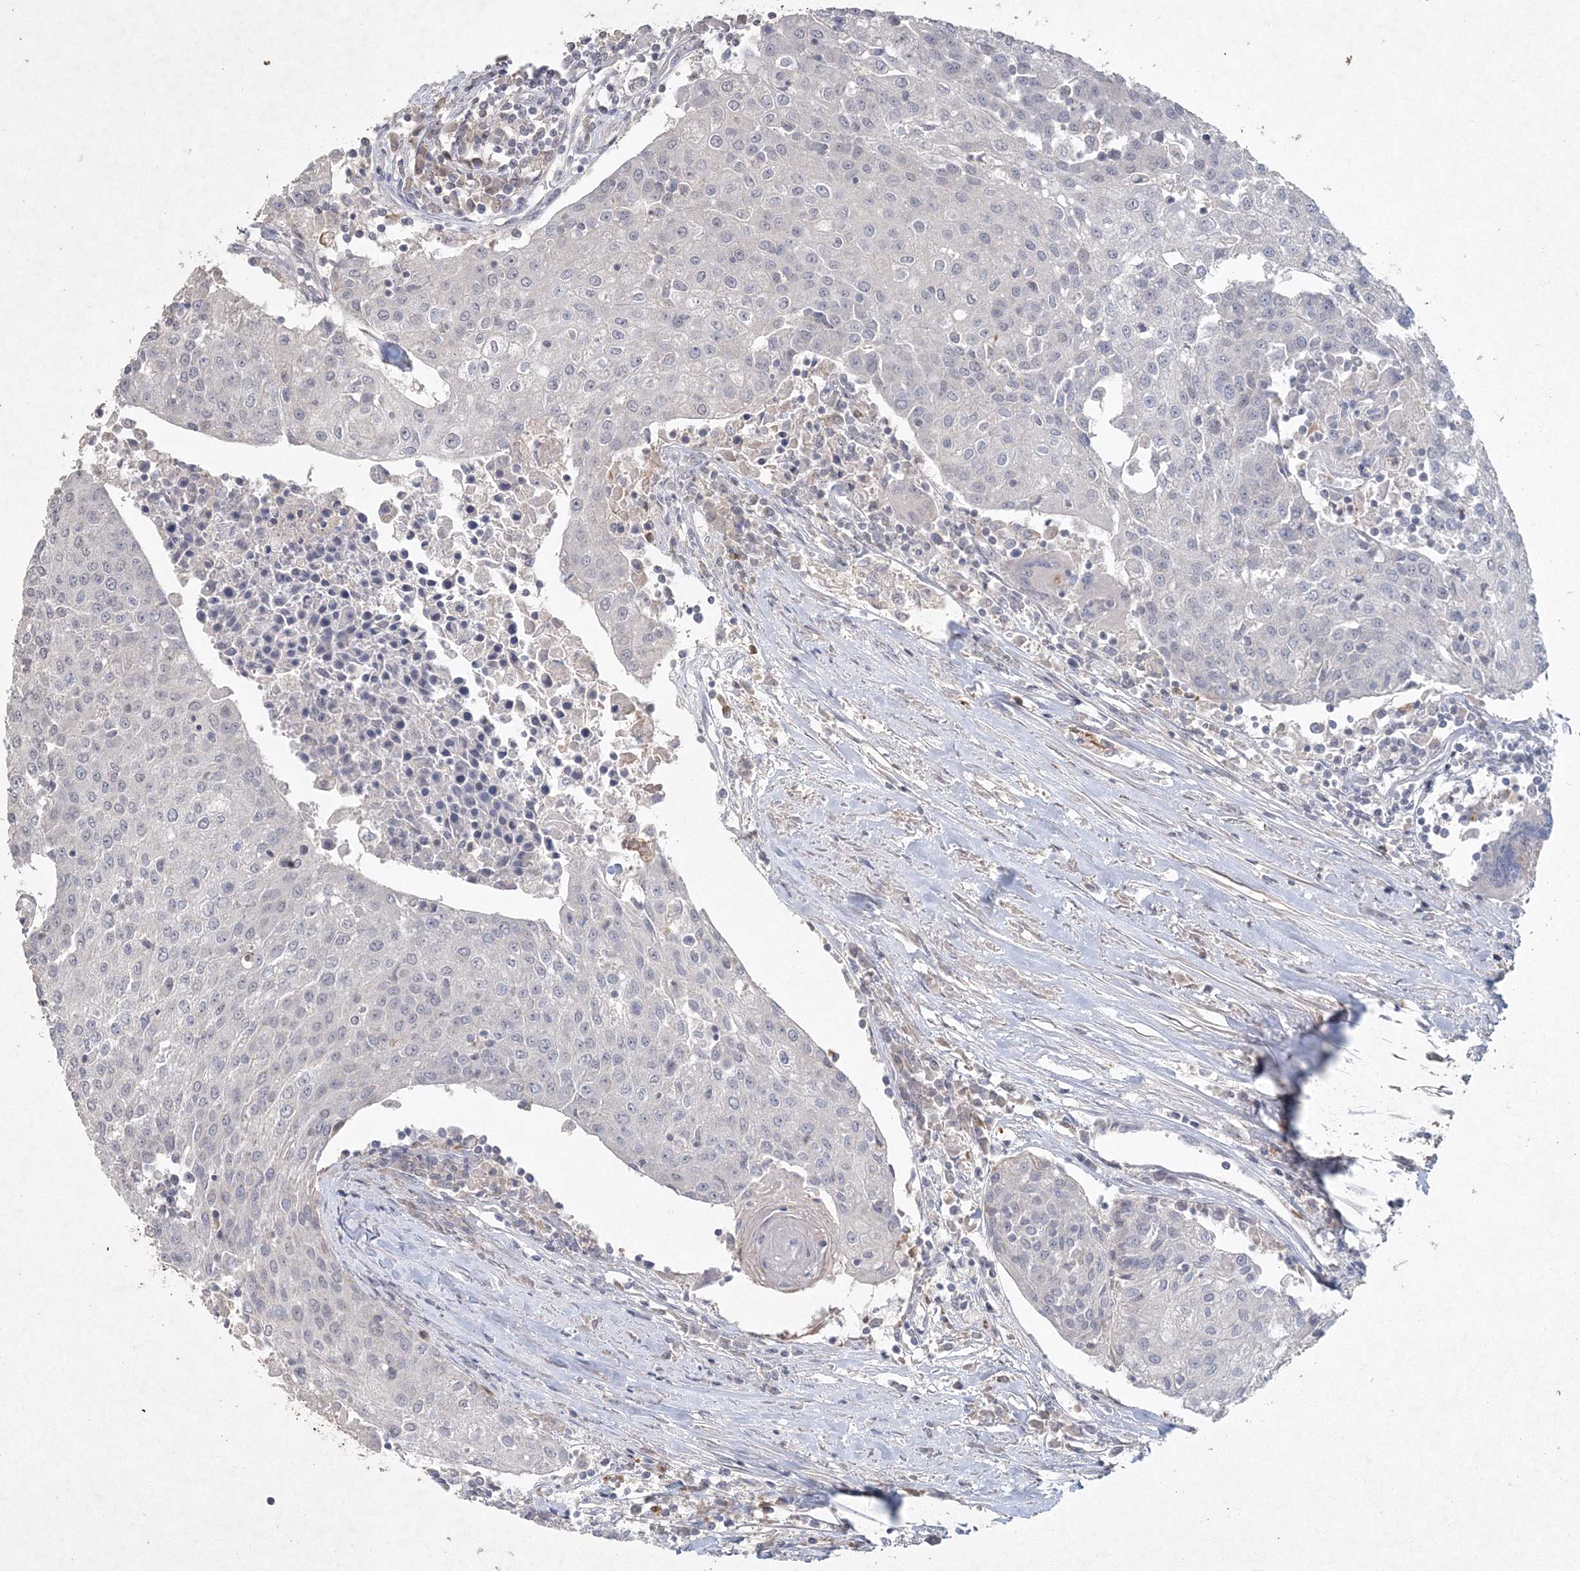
{"staining": {"intensity": "negative", "quantity": "none", "location": "none"}, "tissue": "urothelial cancer", "cell_type": "Tumor cells", "image_type": "cancer", "snomed": [{"axis": "morphology", "description": "Urothelial carcinoma, High grade"}, {"axis": "topography", "description": "Urinary bladder"}], "caption": "The image displays no staining of tumor cells in high-grade urothelial carcinoma.", "gene": "UIMC1", "patient": {"sex": "female", "age": 85}}